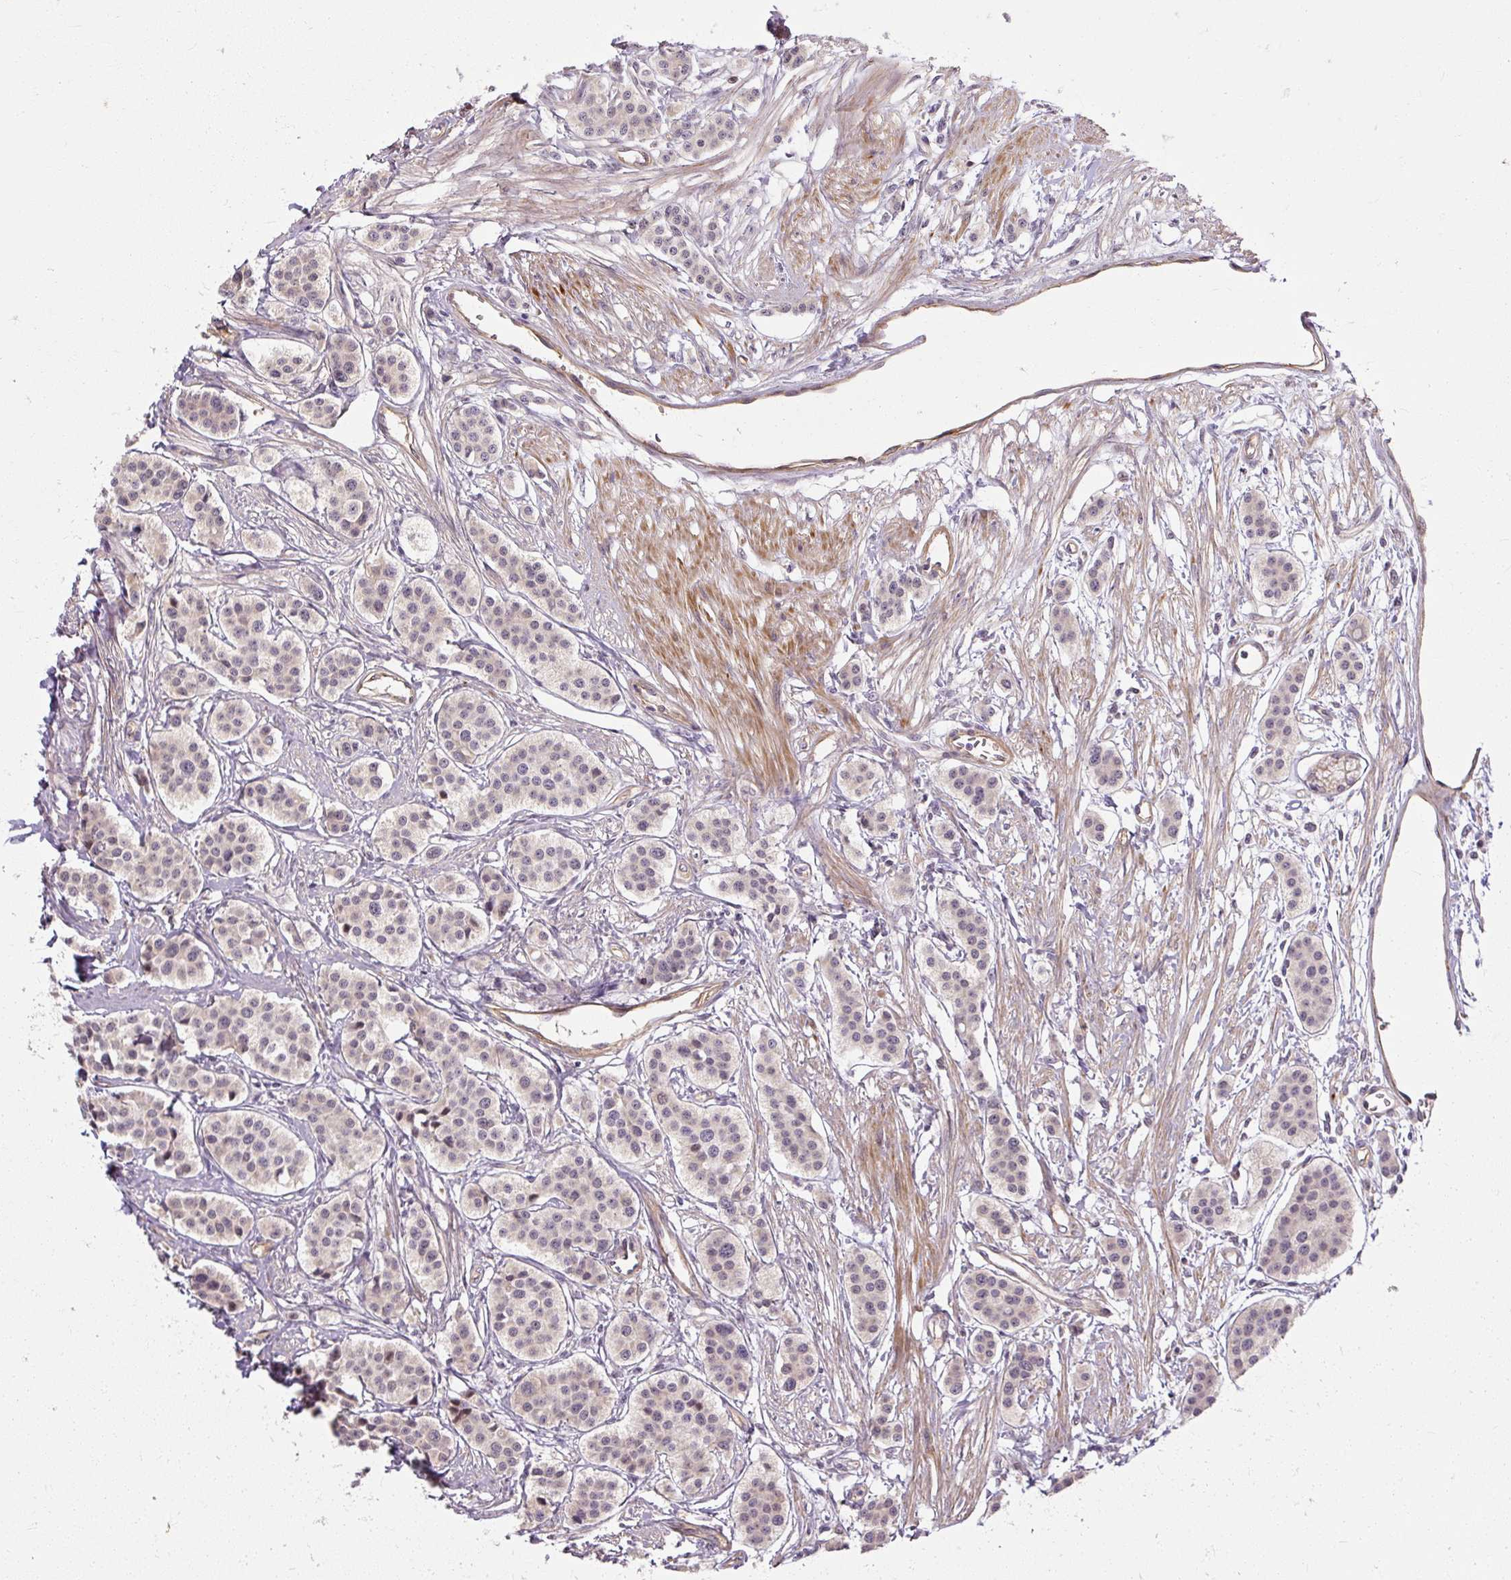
{"staining": {"intensity": "weak", "quantity": "<25%", "location": "nuclear"}, "tissue": "carcinoid", "cell_type": "Tumor cells", "image_type": "cancer", "snomed": [{"axis": "morphology", "description": "Carcinoid, malignant, NOS"}, {"axis": "topography", "description": "Small intestine"}], "caption": "A photomicrograph of carcinoid (malignant) stained for a protein exhibits no brown staining in tumor cells. The staining was performed using DAB (3,3'-diaminobenzidine) to visualize the protein expression in brown, while the nuclei were stained in blue with hematoxylin (Magnification: 20x).", "gene": "RB1CC1", "patient": {"sex": "male", "age": 60}}